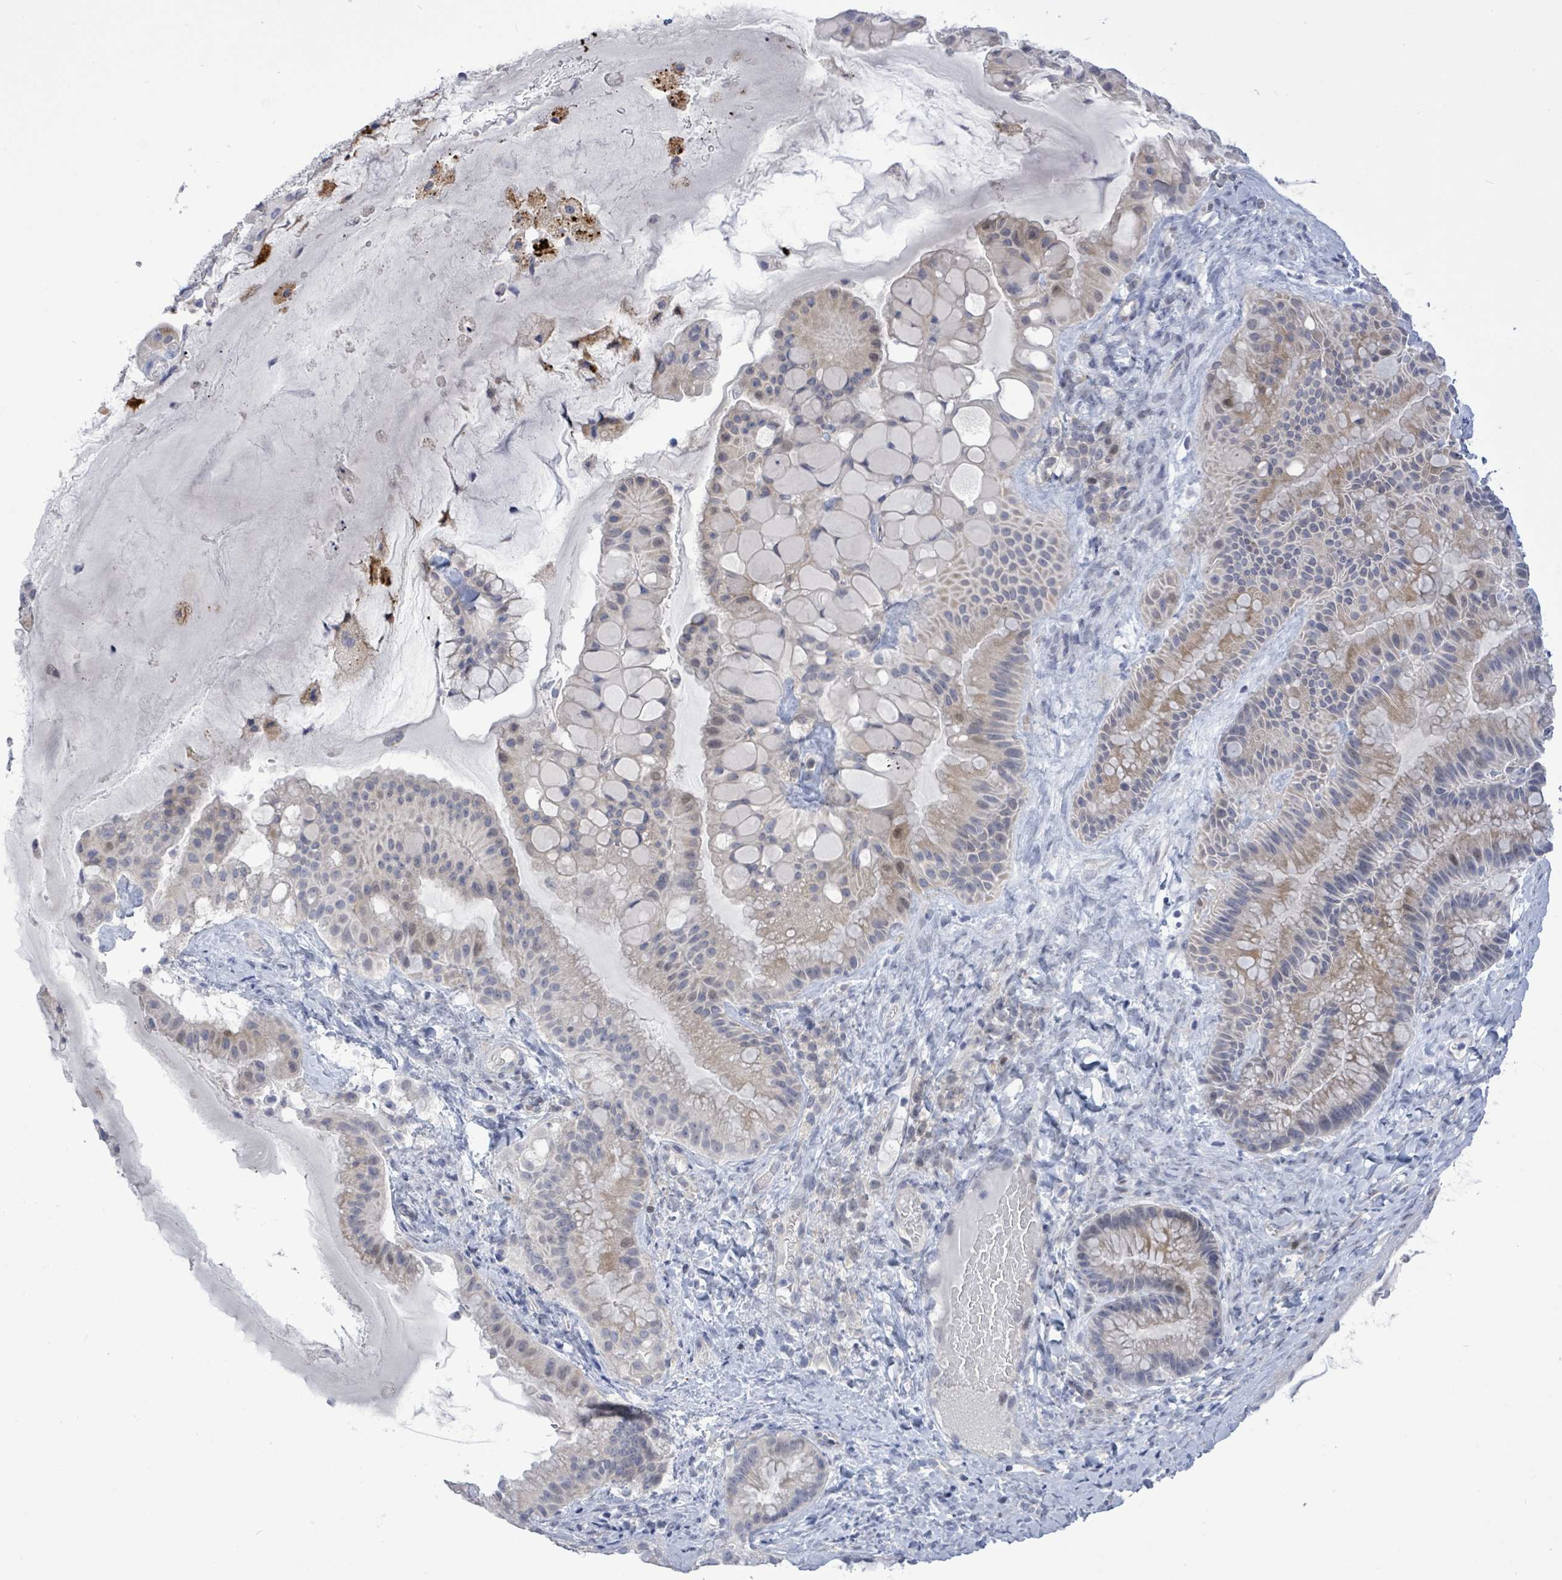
{"staining": {"intensity": "negative", "quantity": "none", "location": "none"}, "tissue": "ovarian cancer", "cell_type": "Tumor cells", "image_type": "cancer", "snomed": [{"axis": "morphology", "description": "Cystadenocarcinoma, mucinous, NOS"}, {"axis": "topography", "description": "Ovary"}], "caption": "Tumor cells are negative for protein expression in human ovarian cancer. (DAB (3,3'-diaminobenzidine) IHC visualized using brightfield microscopy, high magnification).", "gene": "CT45A5", "patient": {"sex": "female", "age": 61}}